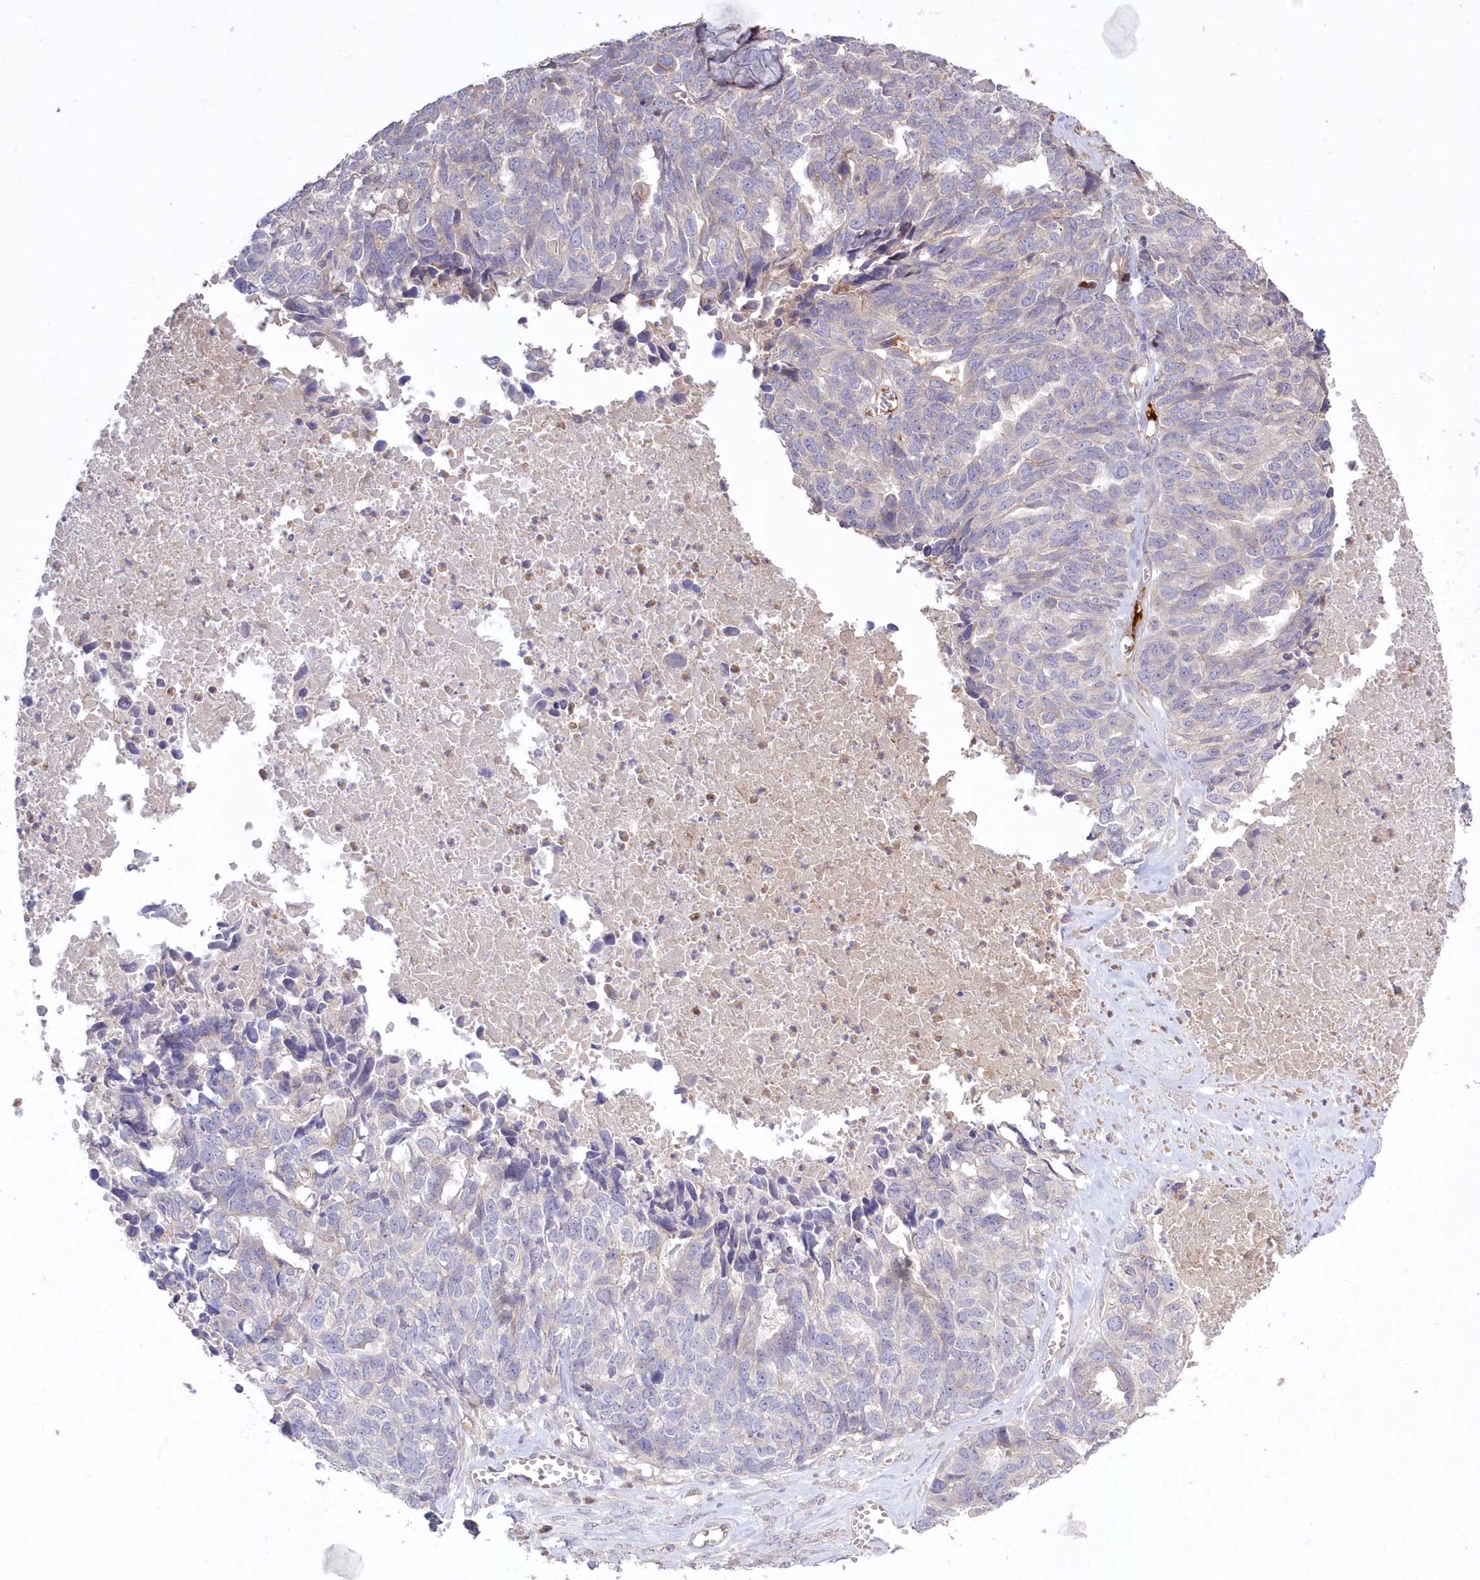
{"staining": {"intensity": "negative", "quantity": "none", "location": "none"}, "tissue": "ovarian cancer", "cell_type": "Tumor cells", "image_type": "cancer", "snomed": [{"axis": "morphology", "description": "Cystadenocarcinoma, serous, NOS"}, {"axis": "topography", "description": "Ovary"}], "caption": "Immunohistochemical staining of human ovarian cancer (serous cystadenocarcinoma) reveals no significant positivity in tumor cells. (Brightfield microscopy of DAB (3,3'-diaminobenzidine) immunohistochemistry (IHC) at high magnification).", "gene": "WBP1L", "patient": {"sex": "female", "age": 79}}